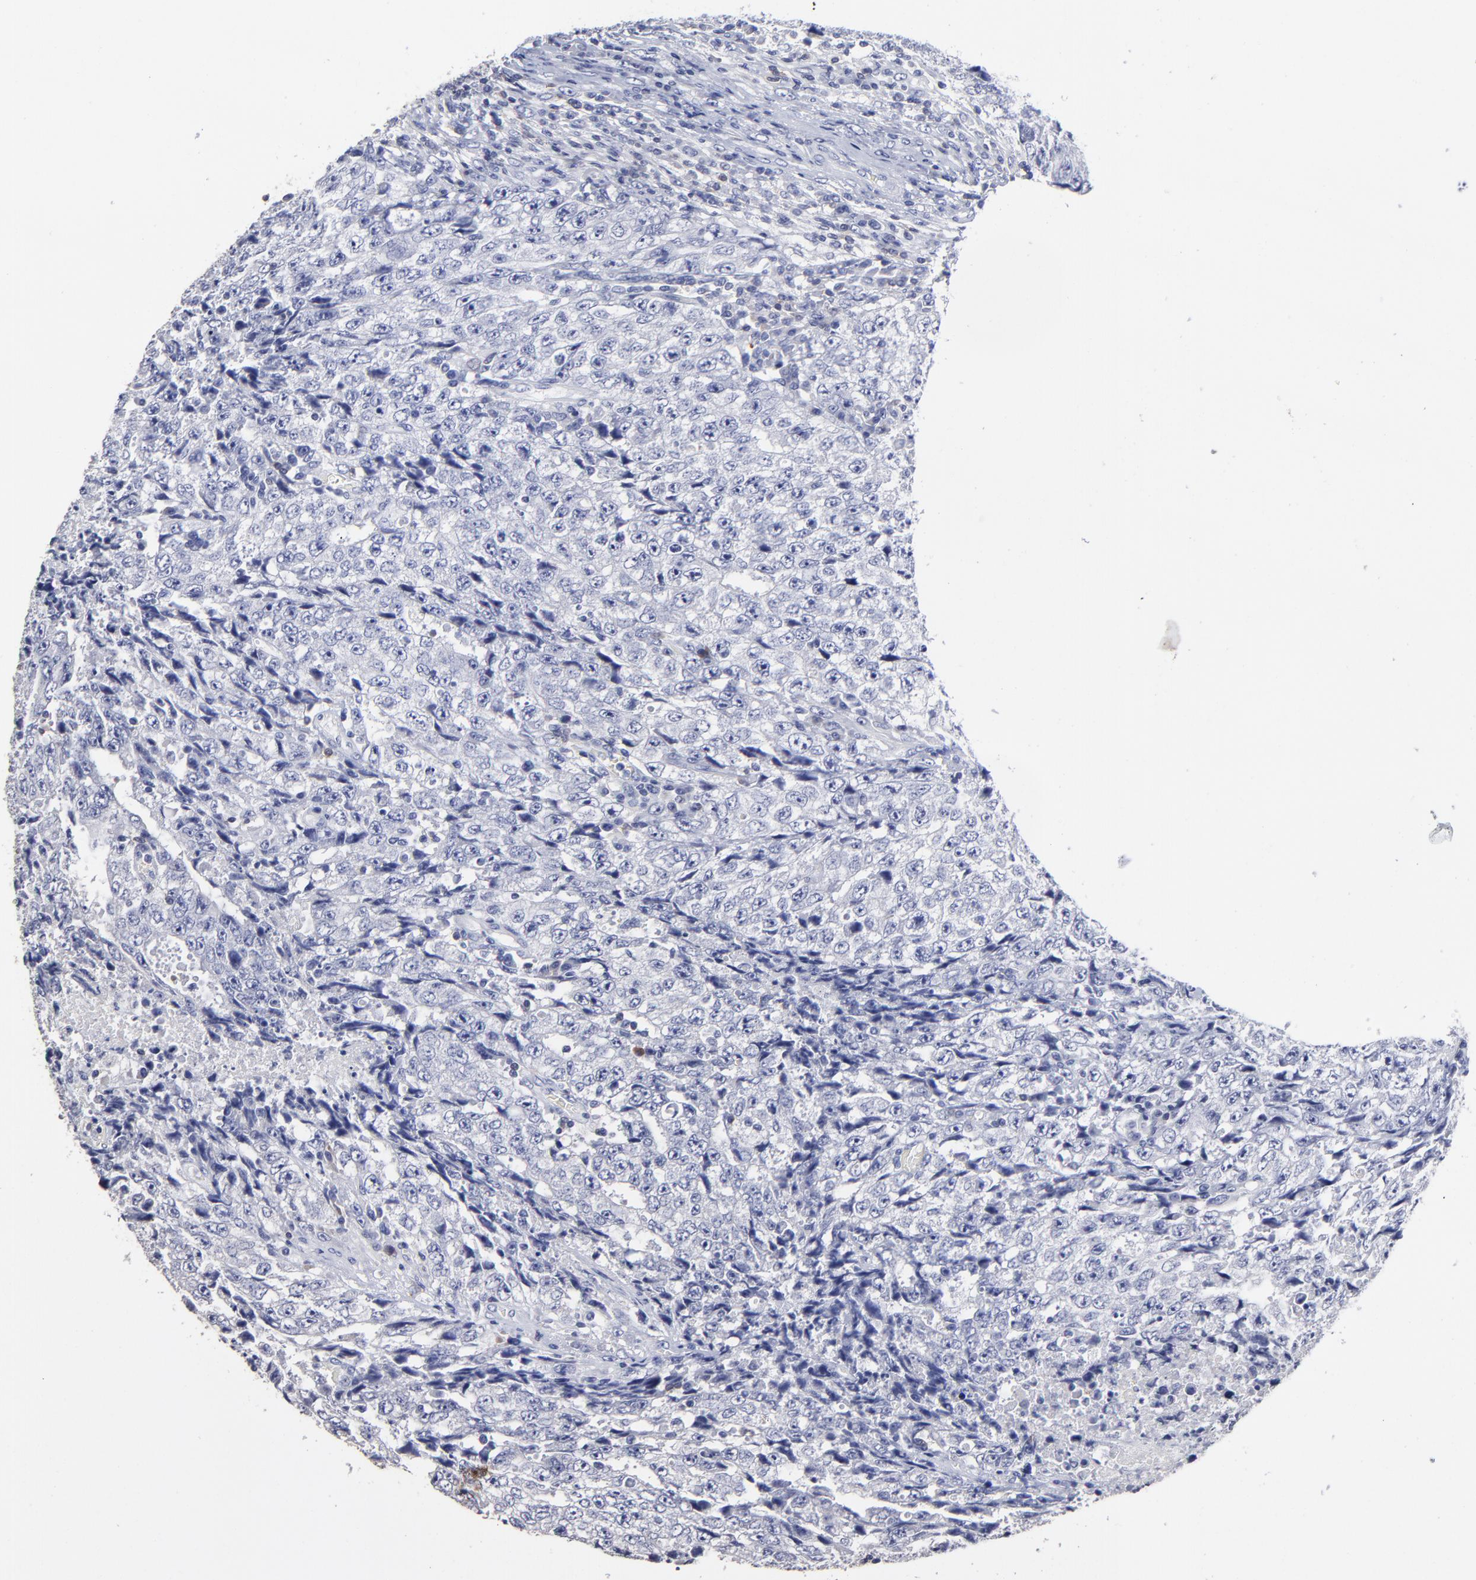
{"staining": {"intensity": "negative", "quantity": "none", "location": "none"}, "tissue": "testis cancer", "cell_type": "Tumor cells", "image_type": "cancer", "snomed": [{"axis": "morphology", "description": "Necrosis, NOS"}, {"axis": "morphology", "description": "Carcinoma, Embryonal, NOS"}, {"axis": "topography", "description": "Testis"}], "caption": "Tumor cells are negative for brown protein staining in testis cancer (embryonal carcinoma). The staining was performed using DAB (3,3'-diaminobenzidine) to visualize the protein expression in brown, while the nuclei were stained in blue with hematoxylin (Magnification: 20x).", "gene": "TRAT1", "patient": {"sex": "male", "age": 19}}